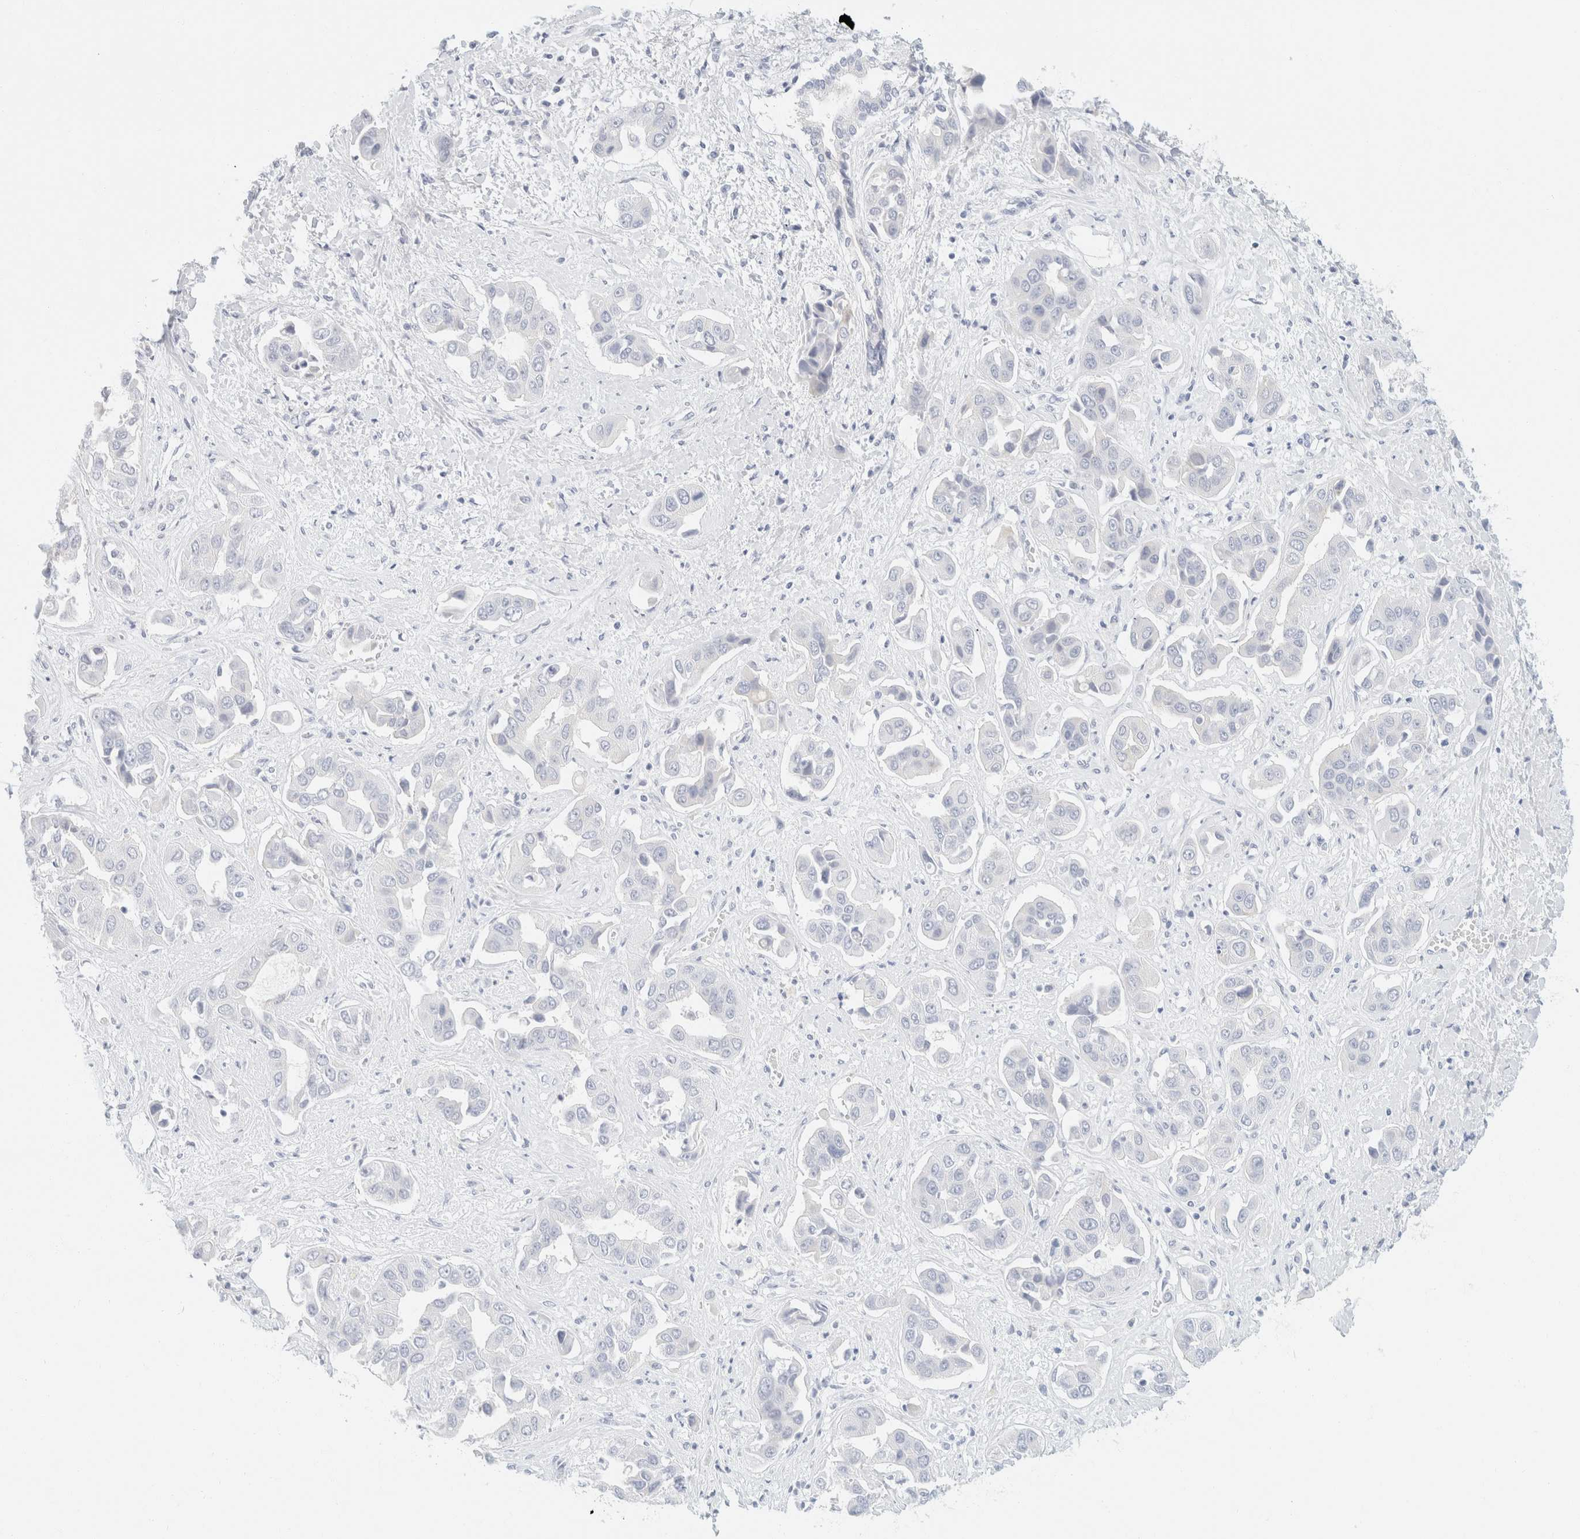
{"staining": {"intensity": "weak", "quantity": "<25%", "location": "cytoplasmic/membranous"}, "tissue": "liver cancer", "cell_type": "Tumor cells", "image_type": "cancer", "snomed": [{"axis": "morphology", "description": "Cholangiocarcinoma"}, {"axis": "topography", "description": "Liver"}], "caption": "Human liver cancer (cholangiocarcinoma) stained for a protein using IHC reveals no staining in tumor cells.", "gene": "KRT20", "patient": {"sex": "female", "age": 52}}